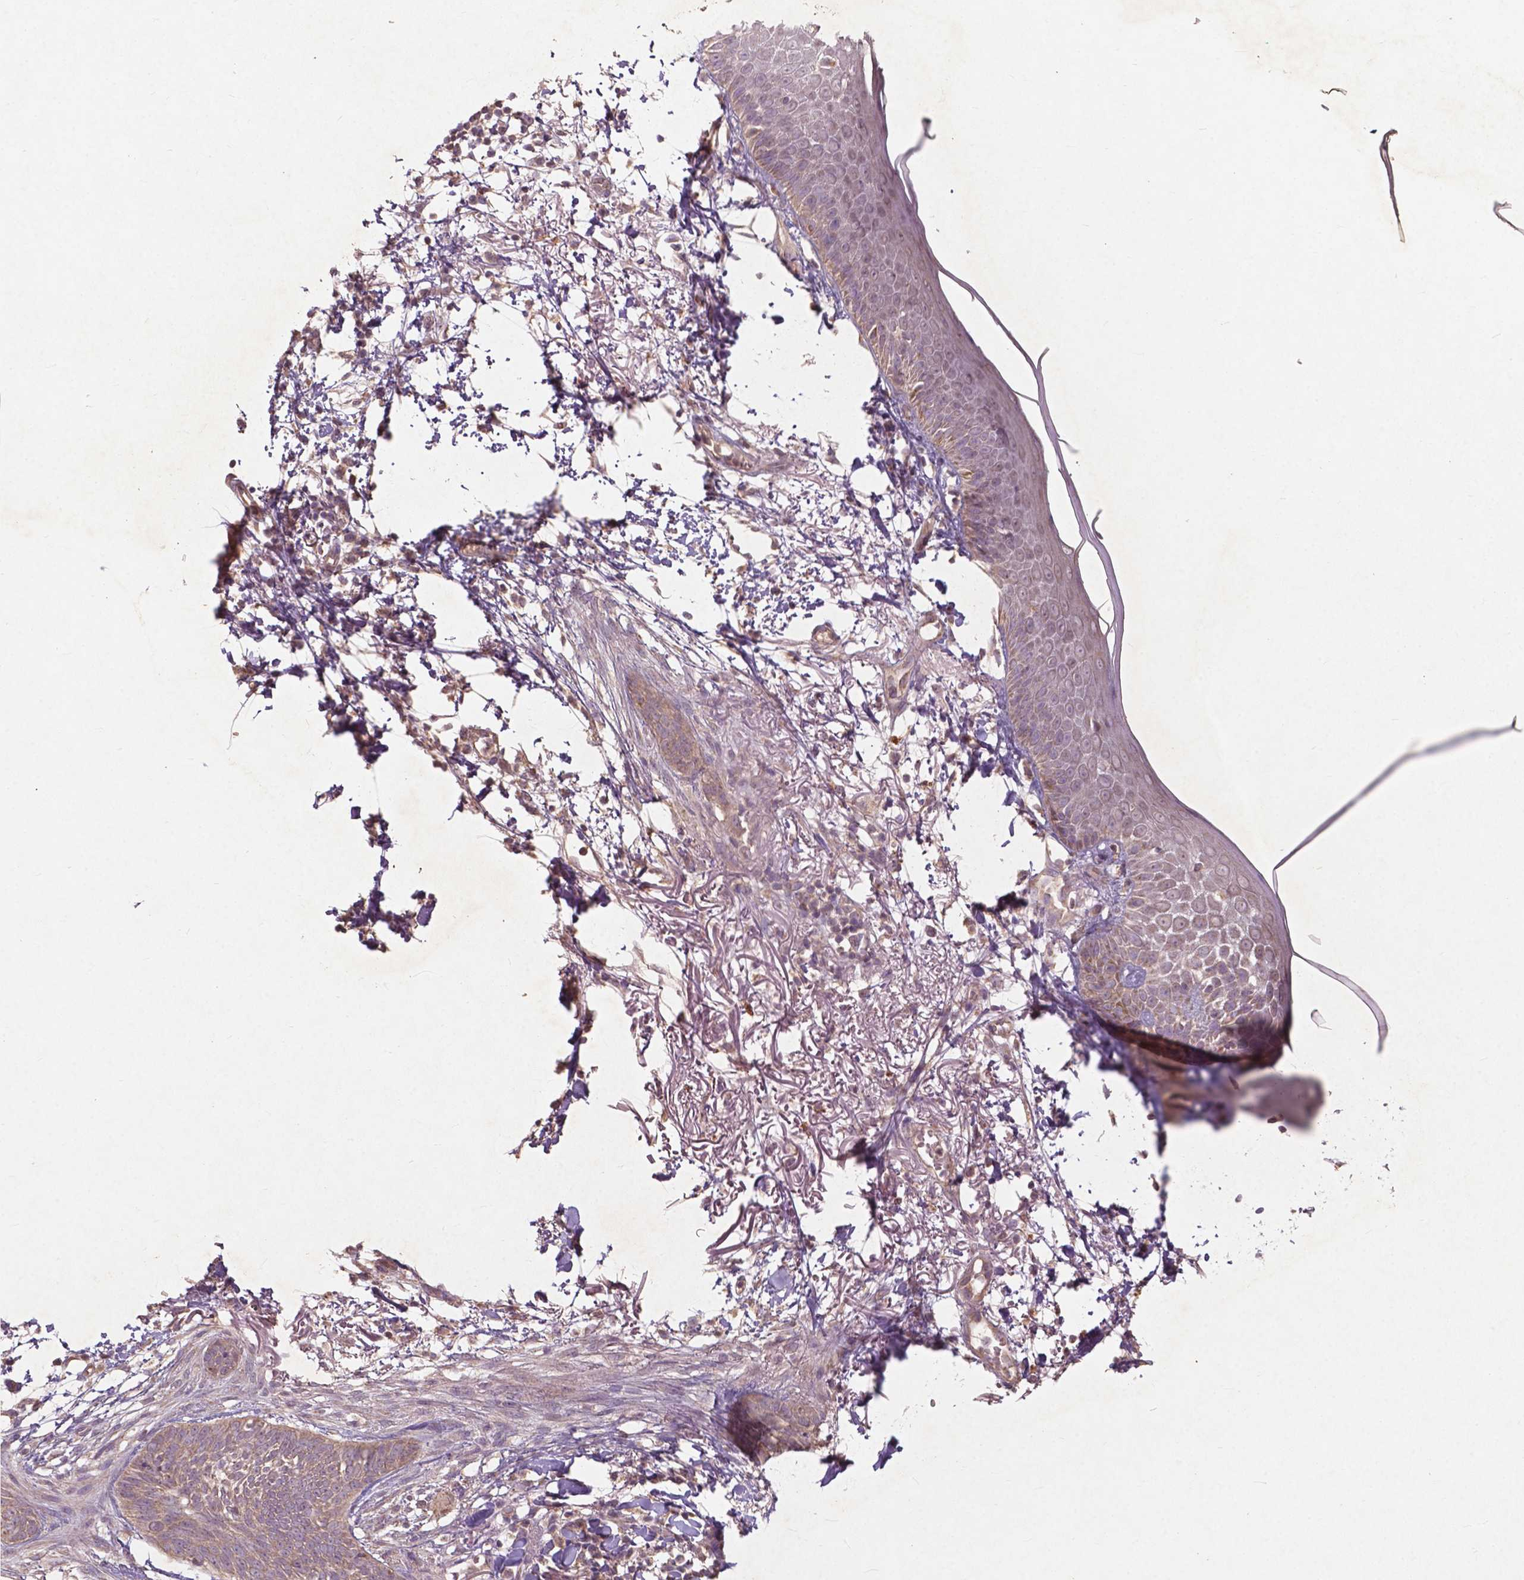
{"staining": {"intensity": "weak", "quantity": ">75%", "location": "cytoplasmic/membranous"}, "tissue": "skin cancer", "cell_type": "Tumor cells", "image_type": "cancer", "snomed": [{"axis": "morphology", "description": "Normal tissue, NOS"}, {"axis": "morphology", "description": "Basal cell carcinoma"}, {"axis": "topography", "description": "Skin"}], "caption": "A photomicrograph of human skin basal cell carcinoma stained for a protein reveals weak cytoplasmic/membranous brown staining in tumor cells.", "gene": "ST6GALNAC5", "patient": {"sex": "male", "age": 84}}